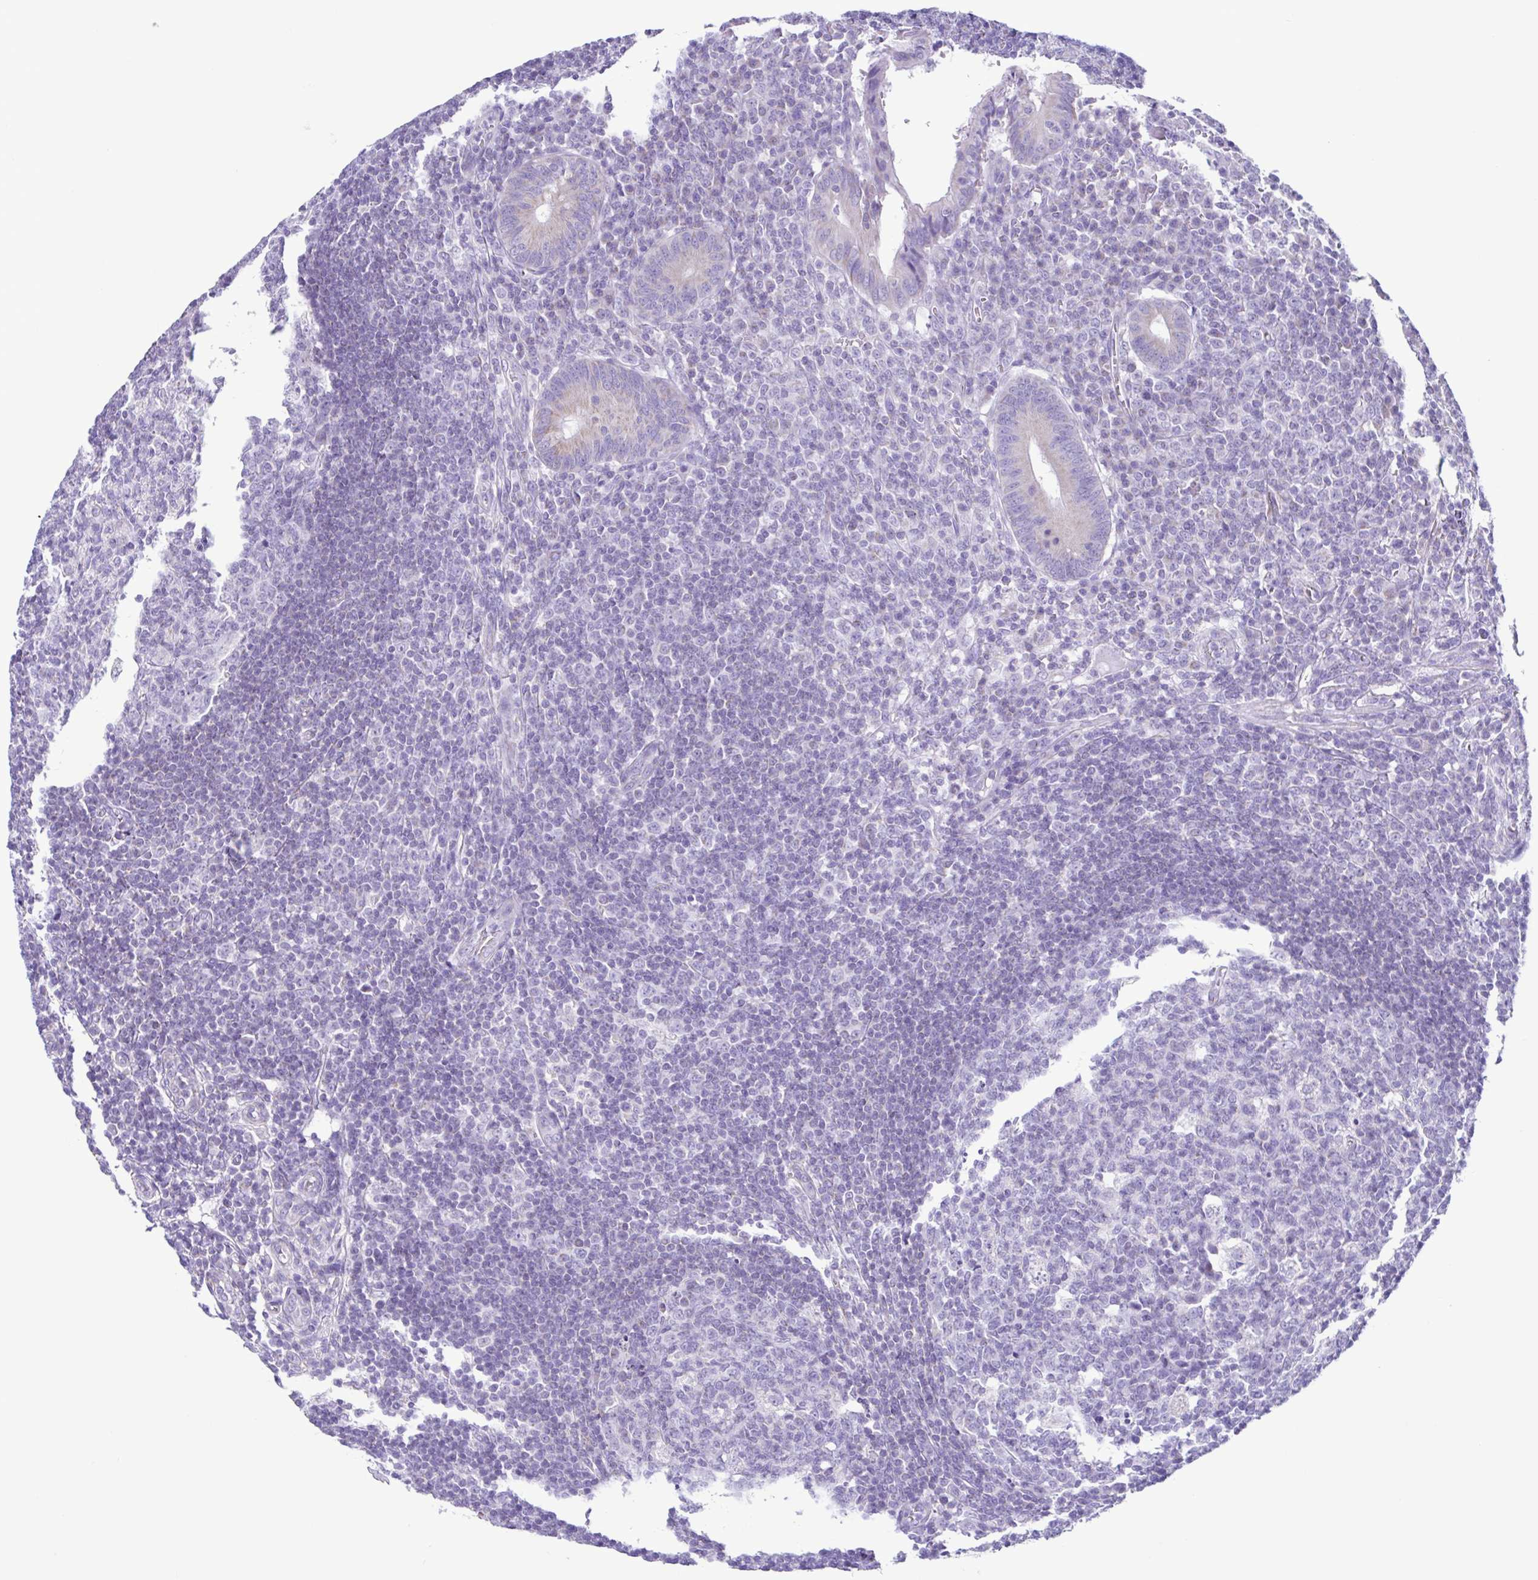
{"staining": {"intensity": "weak", "quantity": "25%-75%", "location": "cytoplasmic/membranous"}, "tissue": "appendix", "cell_type": "Glandular cells", "image_type": "normal", "snomed": [{"axis": "morphology", "description": "Normal tissue, NOS"}, {"axis": "topography", "description": "Appendix"}], "caption": "Brown immunohistochemical staining in benign appendix demonstrates weak cytoplasmic/membranous staining in about 25%-75% of glandular cells.", "gene": "ACTRT3", "patient": {"sex": "male", "age": 18}}